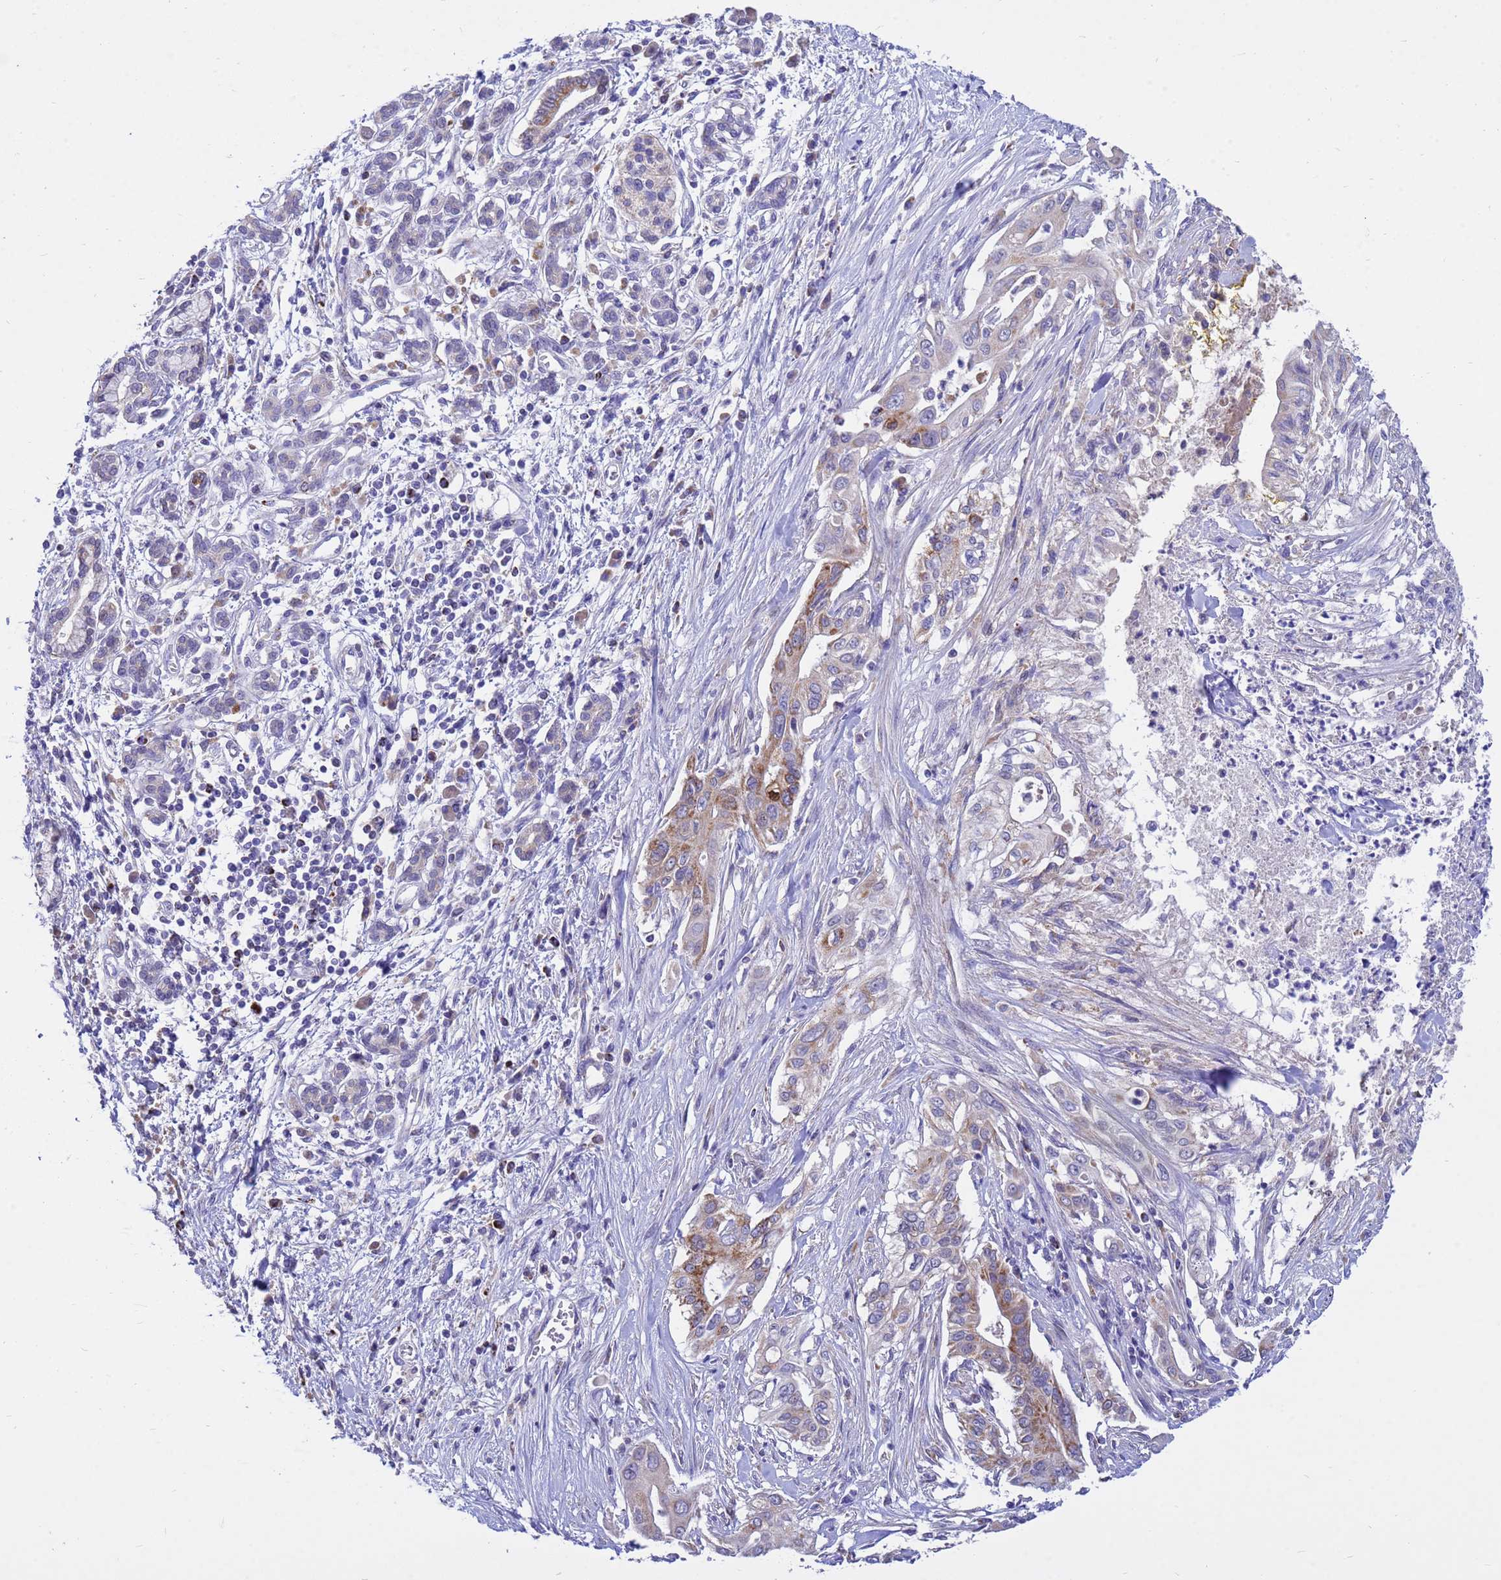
{"staining": {"intensity": "moderate", "quantity": "<25%", "location": "cytoplasmic/membranous"}, "tissue": "pancreatic cancer", "cell_type": "Tumor cells", "image_type": "cancer", "snomed": [{"axis": "morphology", "description": "Adenocarcinoma, NOS"}, {"axis": "topography", "description": "Pancreas"}], "caption": "Adenocarcinoma (pancreatic) was stained to show a protein in brown. There is low levels of moderate cytoplasmic/membranous positivity in approximately <25% of tumor cells.", "gene": "TUBGCP3", "patient": {"sex": "male", "age": 58}}